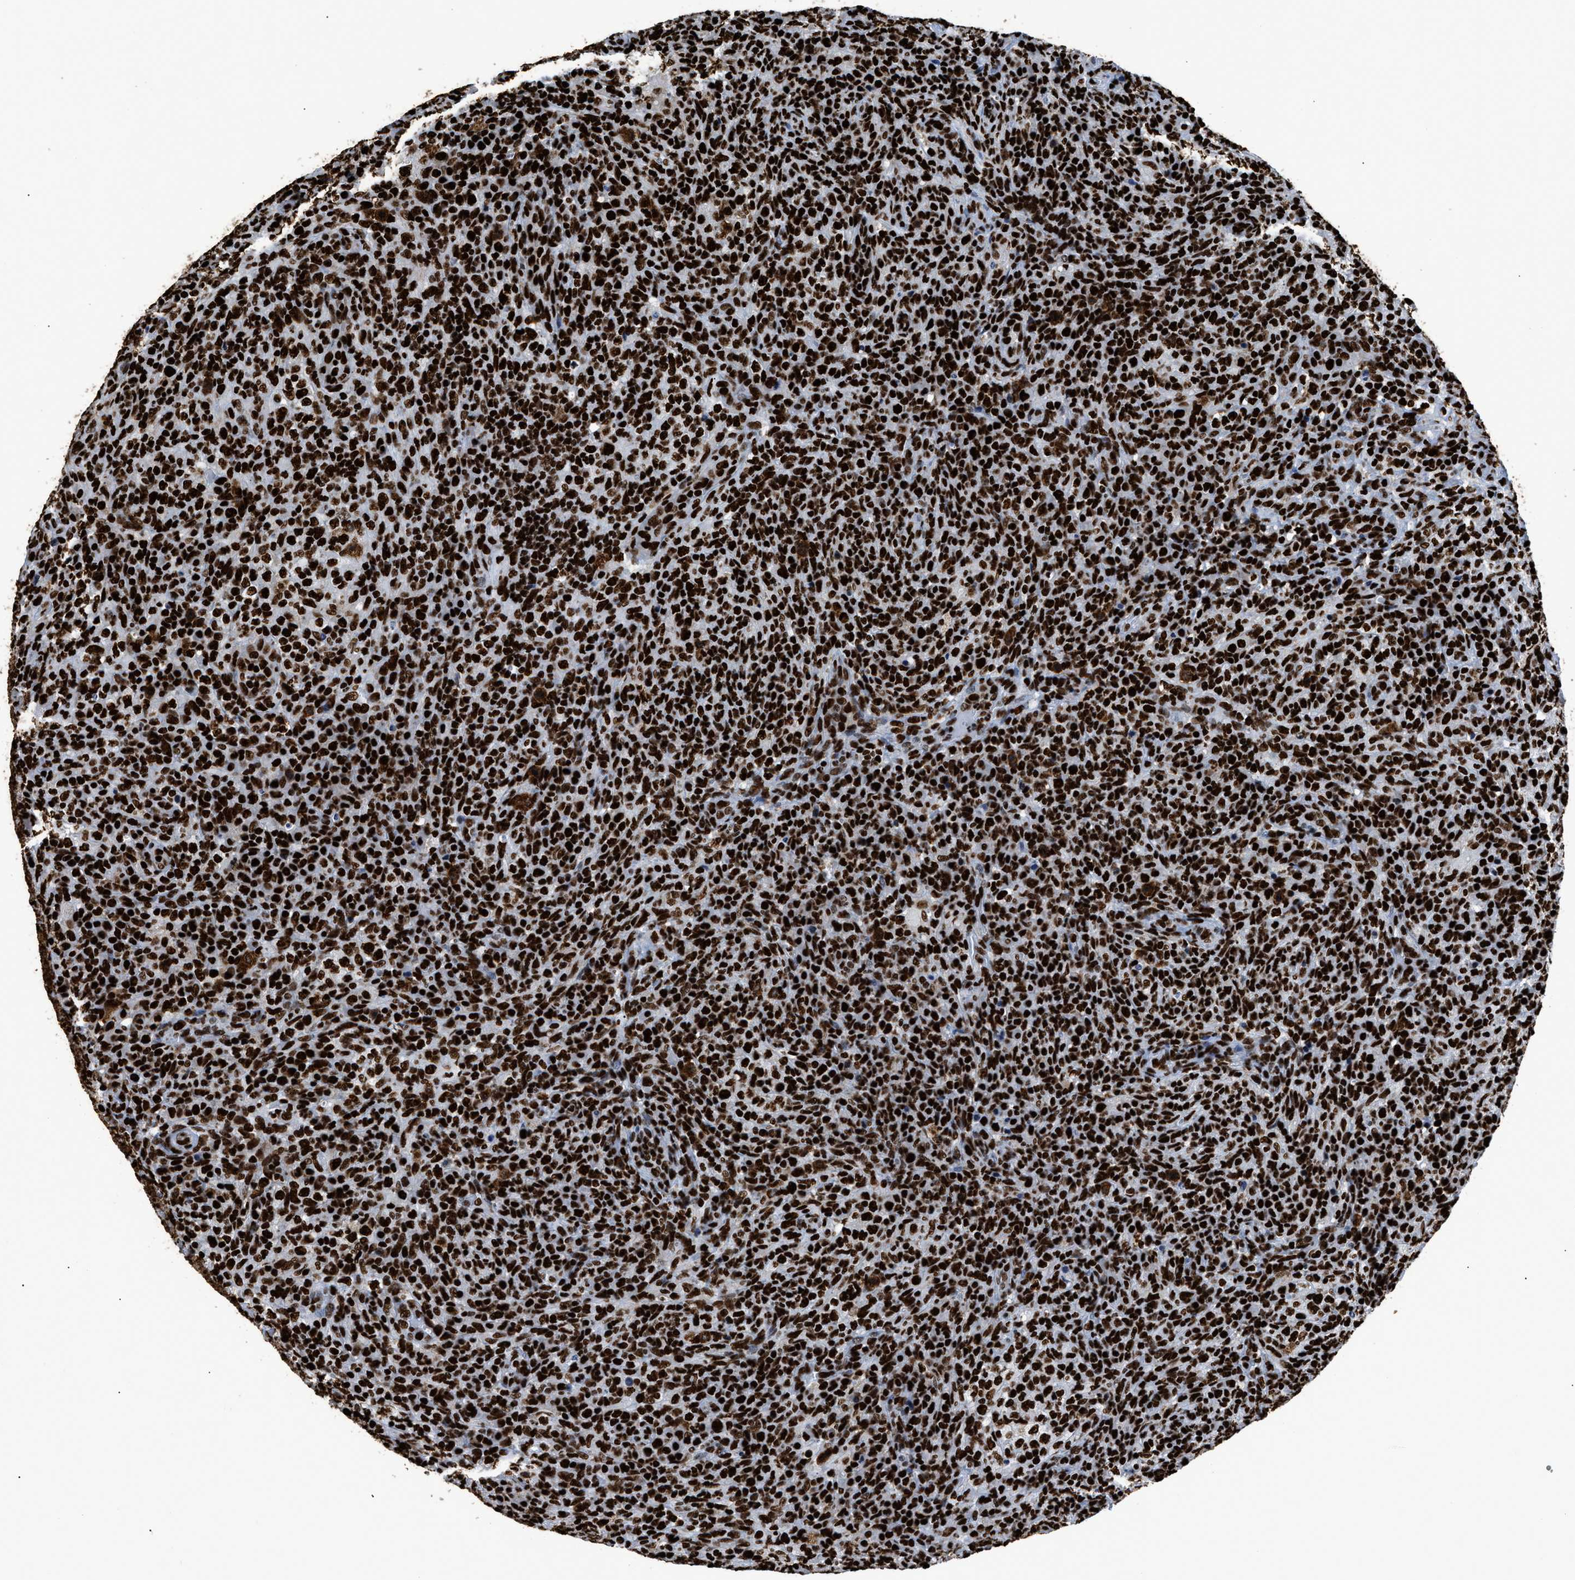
{"staining": {"intensity": "strong", "quantity": ">75%", "location": "nuclear"}, "tissue": "lymphoma", "cell_type": "Tumor cells", "image_type": "cancer", "snomed": [{"axis": "morphology", "description": "Malignant lymphoma, non-Hodgkin's type, High grade"}, {"axis": "topography", "description": "Lymph node"}], "caption": "High-magnification brightfield microscopy of high-grade malignant lymphoma, non-Hodgkin's type stained with DAB (3,3'-diaminobenzidine) (brown) and counterstained with hematoxylin (blue). tumor cells exhibit strong nuclear expression is present in approximately>75% of cells.", "gene": "HNRNPM", "patient": {"sex": "female", "age": 76}}